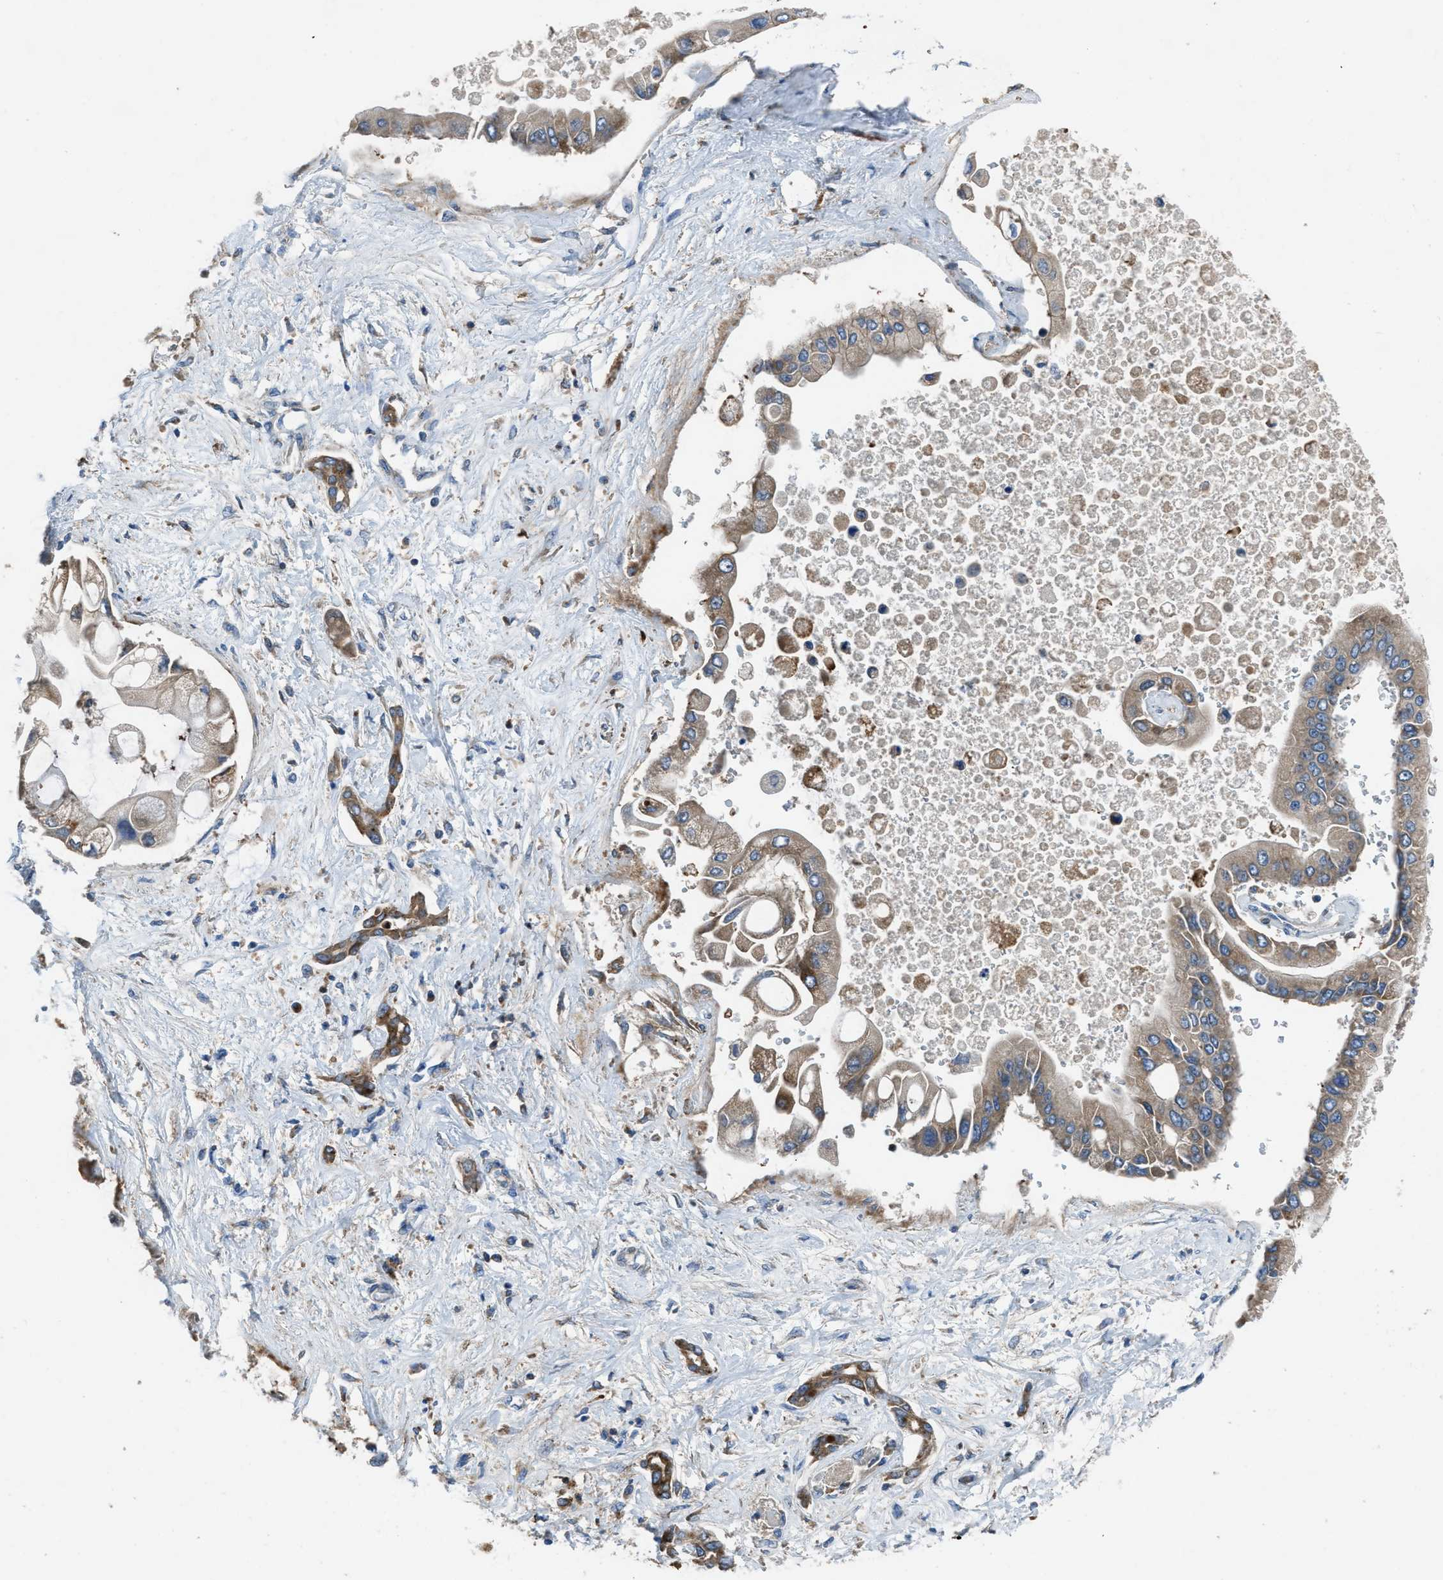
{"staining": {"intensity": "weak", "quantity": "<25%", "location": "cytoplasmic/membranous"}, "tissue": "liver cancer", "cell_type": "Tumor cells", "image_type": "cancer", "snomed": [{"axis": "morphology", "description": "Cholangiocarcinoma"}, {"axis": "topography", "description": "Liver"}], "caption": "There is no significant positivity in tumor cells of liver cholangiocarcinoma. The staining was performed using DAB (3,3'-diaminobenzidine) to visualize the protein expression in brown, while the nuclei were stained in blue with hematoxylin (Magnification: 20x).", "gene": "MAP3K20", "patient": {"sex": "male", "age": 50}}